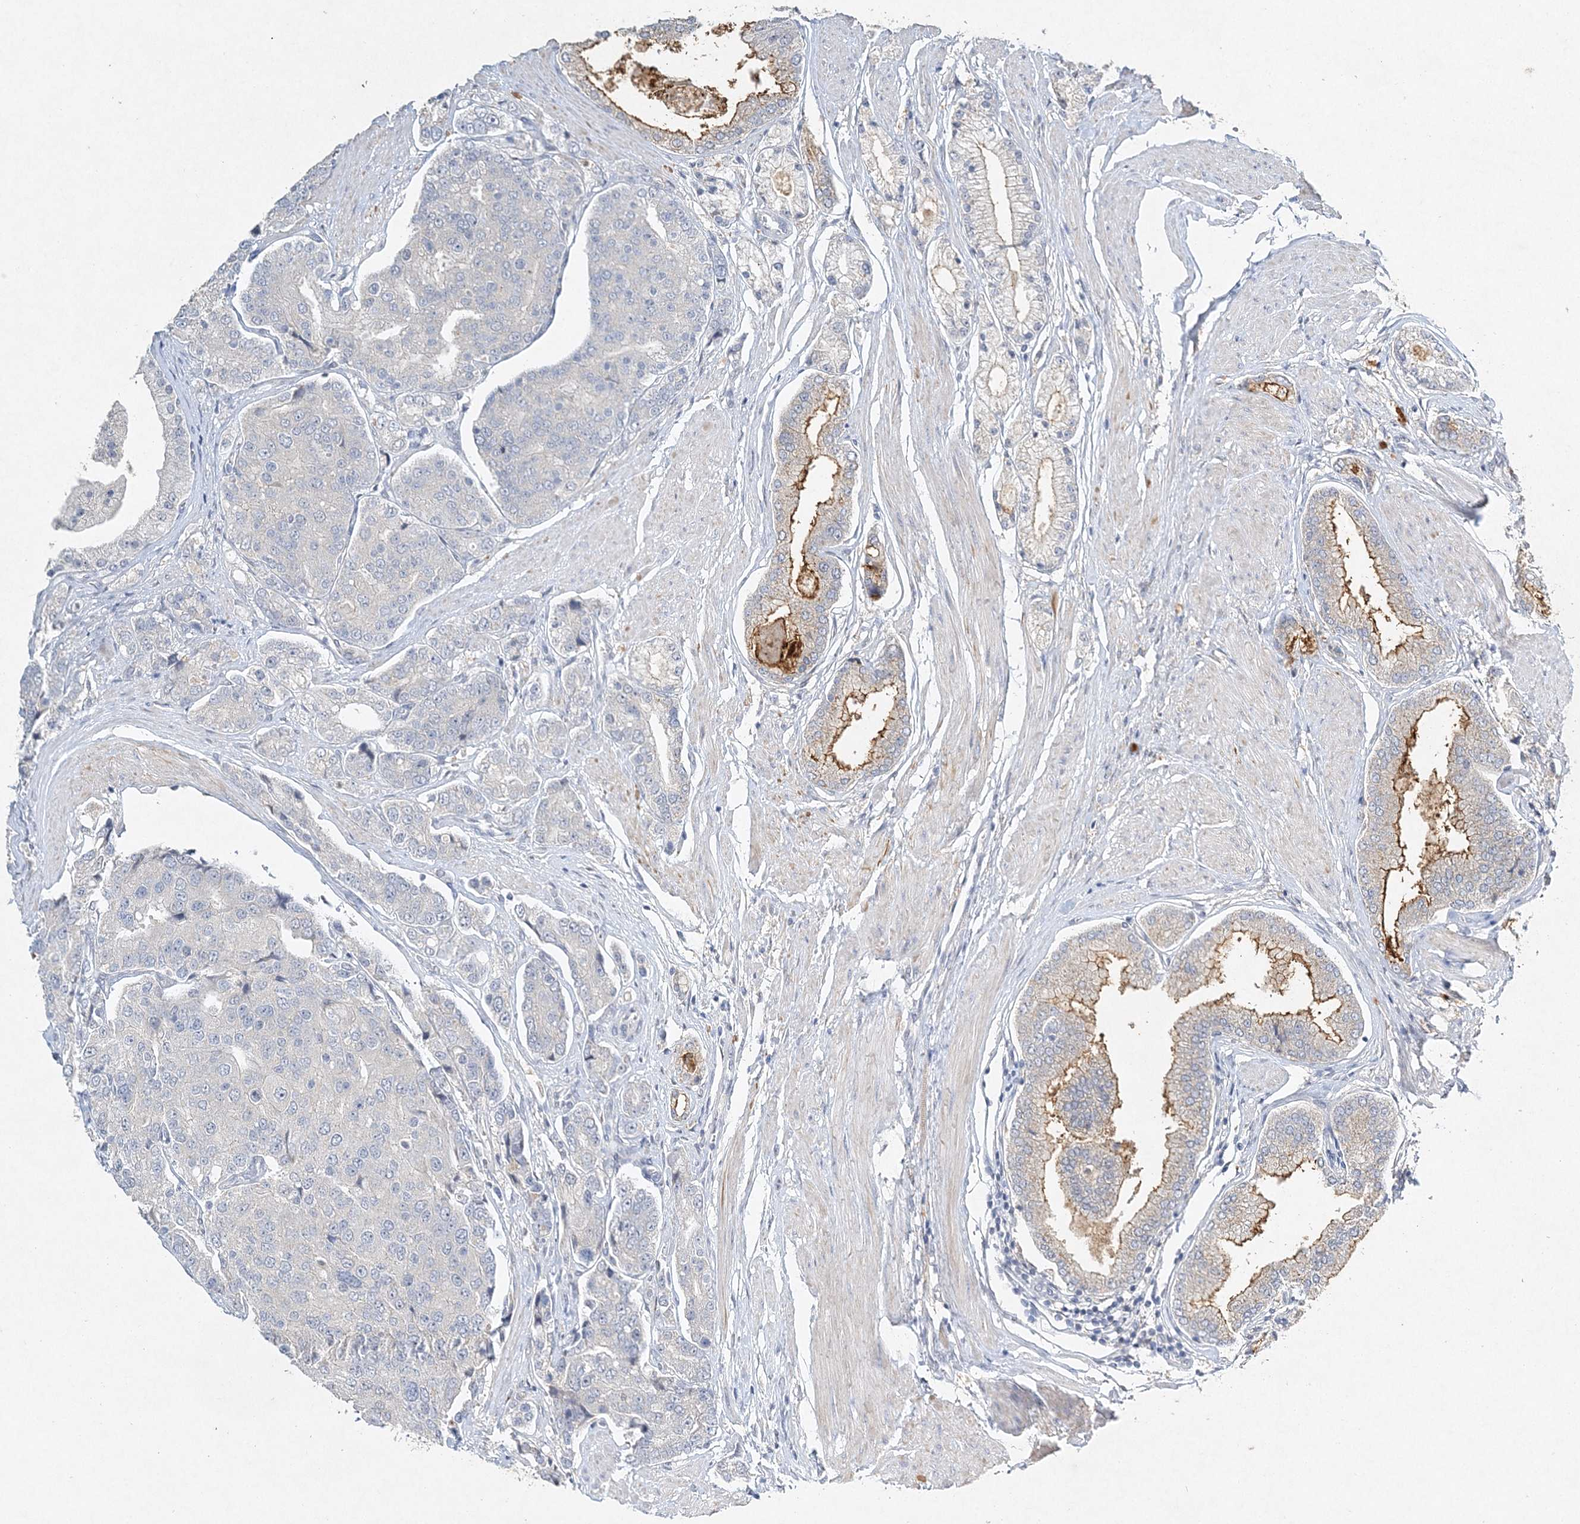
{"staining": {"intensity": "negative", "quantity": "none", "location": "none"}, "tissue": "prostate cancer", "cell_type": "Tumor cells", "image_type": "cancer", "snomed": [{"axis": "morphology", "description": "Adenocarcinoma, High grade"}, {"axis": "topography", "description": "Prostate"}], "caption": "High-grade adenocarcinoma (prostate) was stained to show a protein in brown. There is no significant expression in tumor cells.", "gene": "MAT2B", "patient": {"sex": "male", "age": 50}}